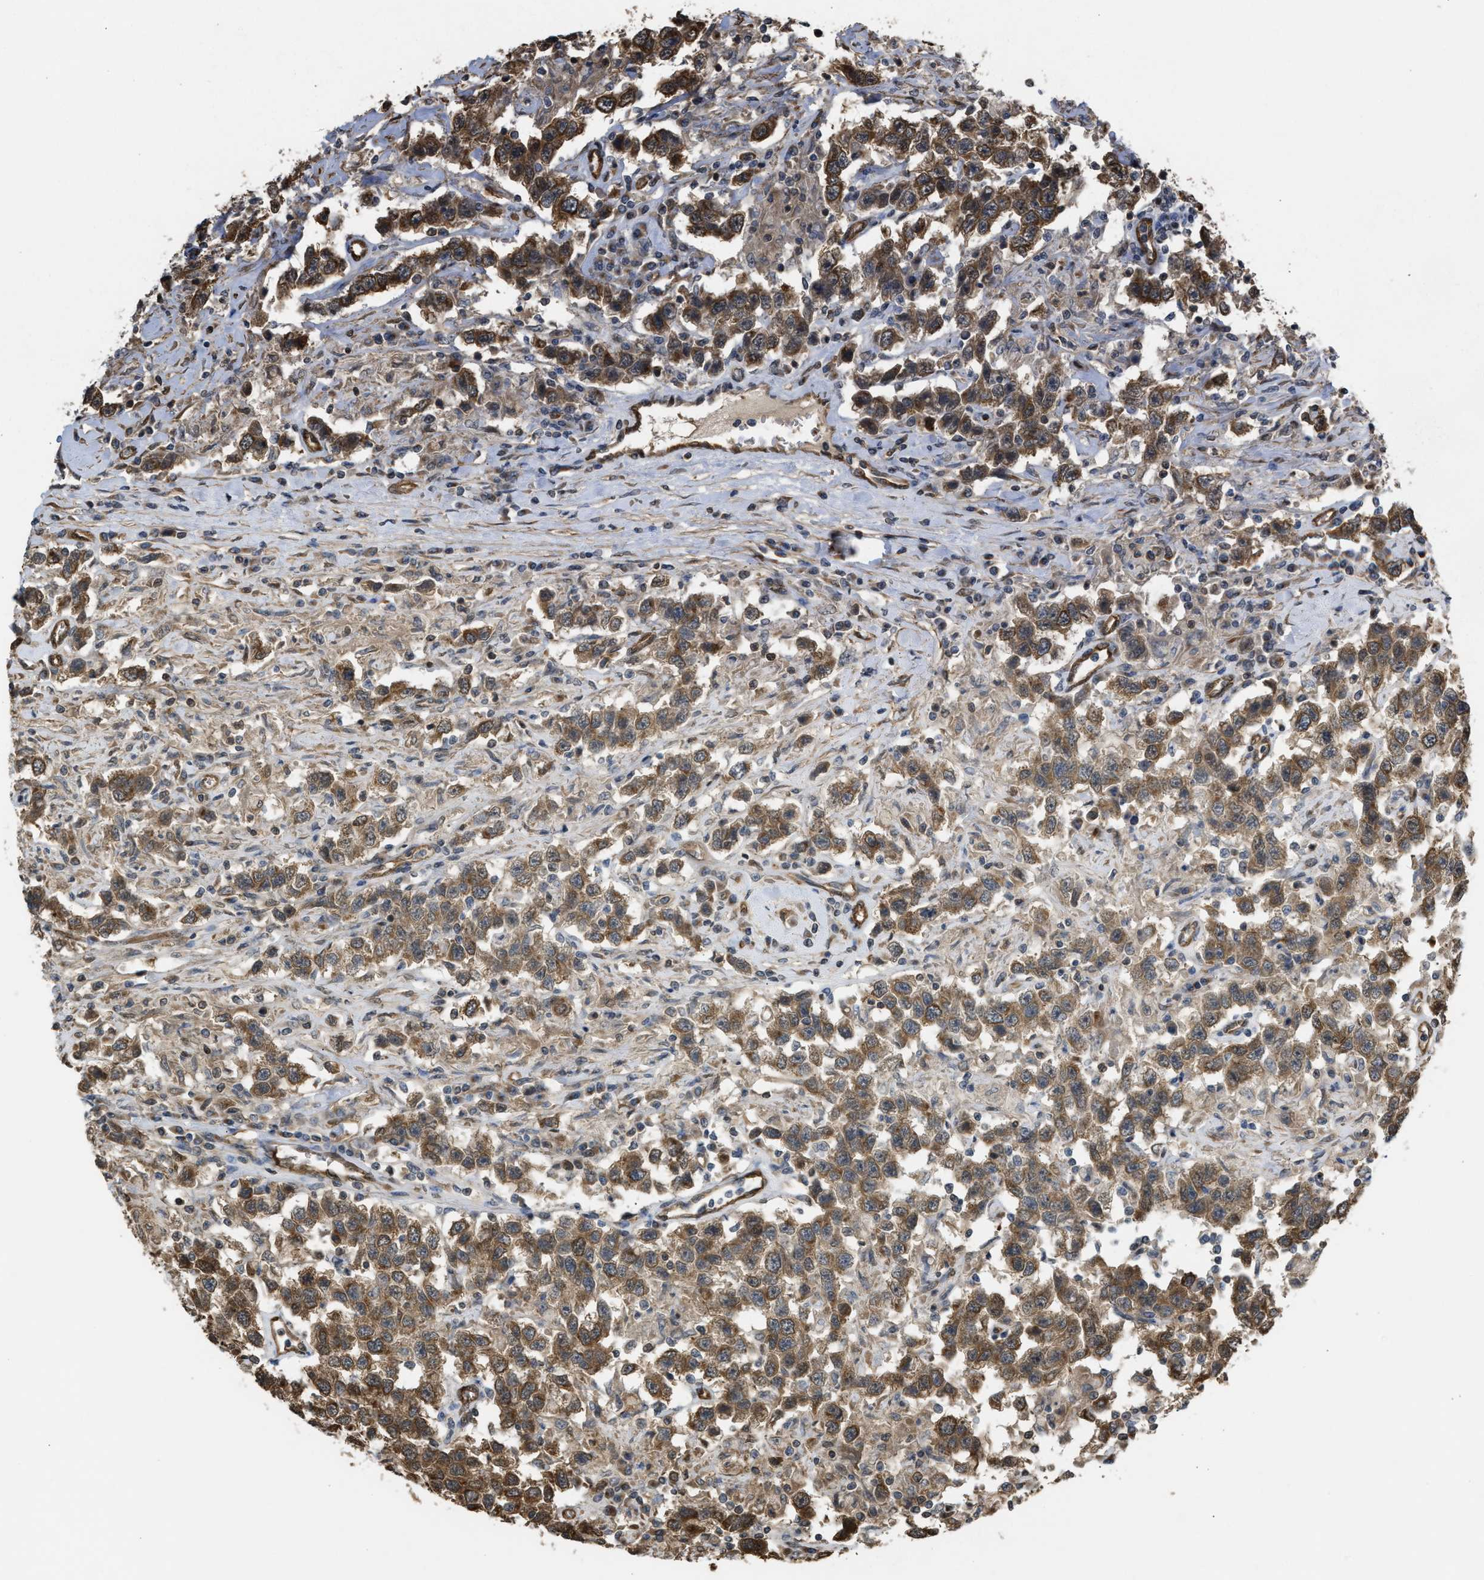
{"staining": {"intensity": "moderate", "quantity": ">75%", "location": "cytoplasmic/membranous"}, "tissue": "testis cancer", "cell_type": "Tumor cells", "image_type": "cancer", "snomed": [{"axis": "morphology", "description": "Seminoma, NOS"}, {"axis": "topography", "description": "Testis"}], "caption": "Testis cancer stained for a protein displays moderate cytoplasmic/membranous positivity in tumor cells. The staining was performed using DAB (3,3'-diaminobenzidine), with brown indicating positive protein expression. Nuclei are stained blue with hematoxylin.", "gene": "BAG3", "patient": {"sex": "male", "age": 41}}